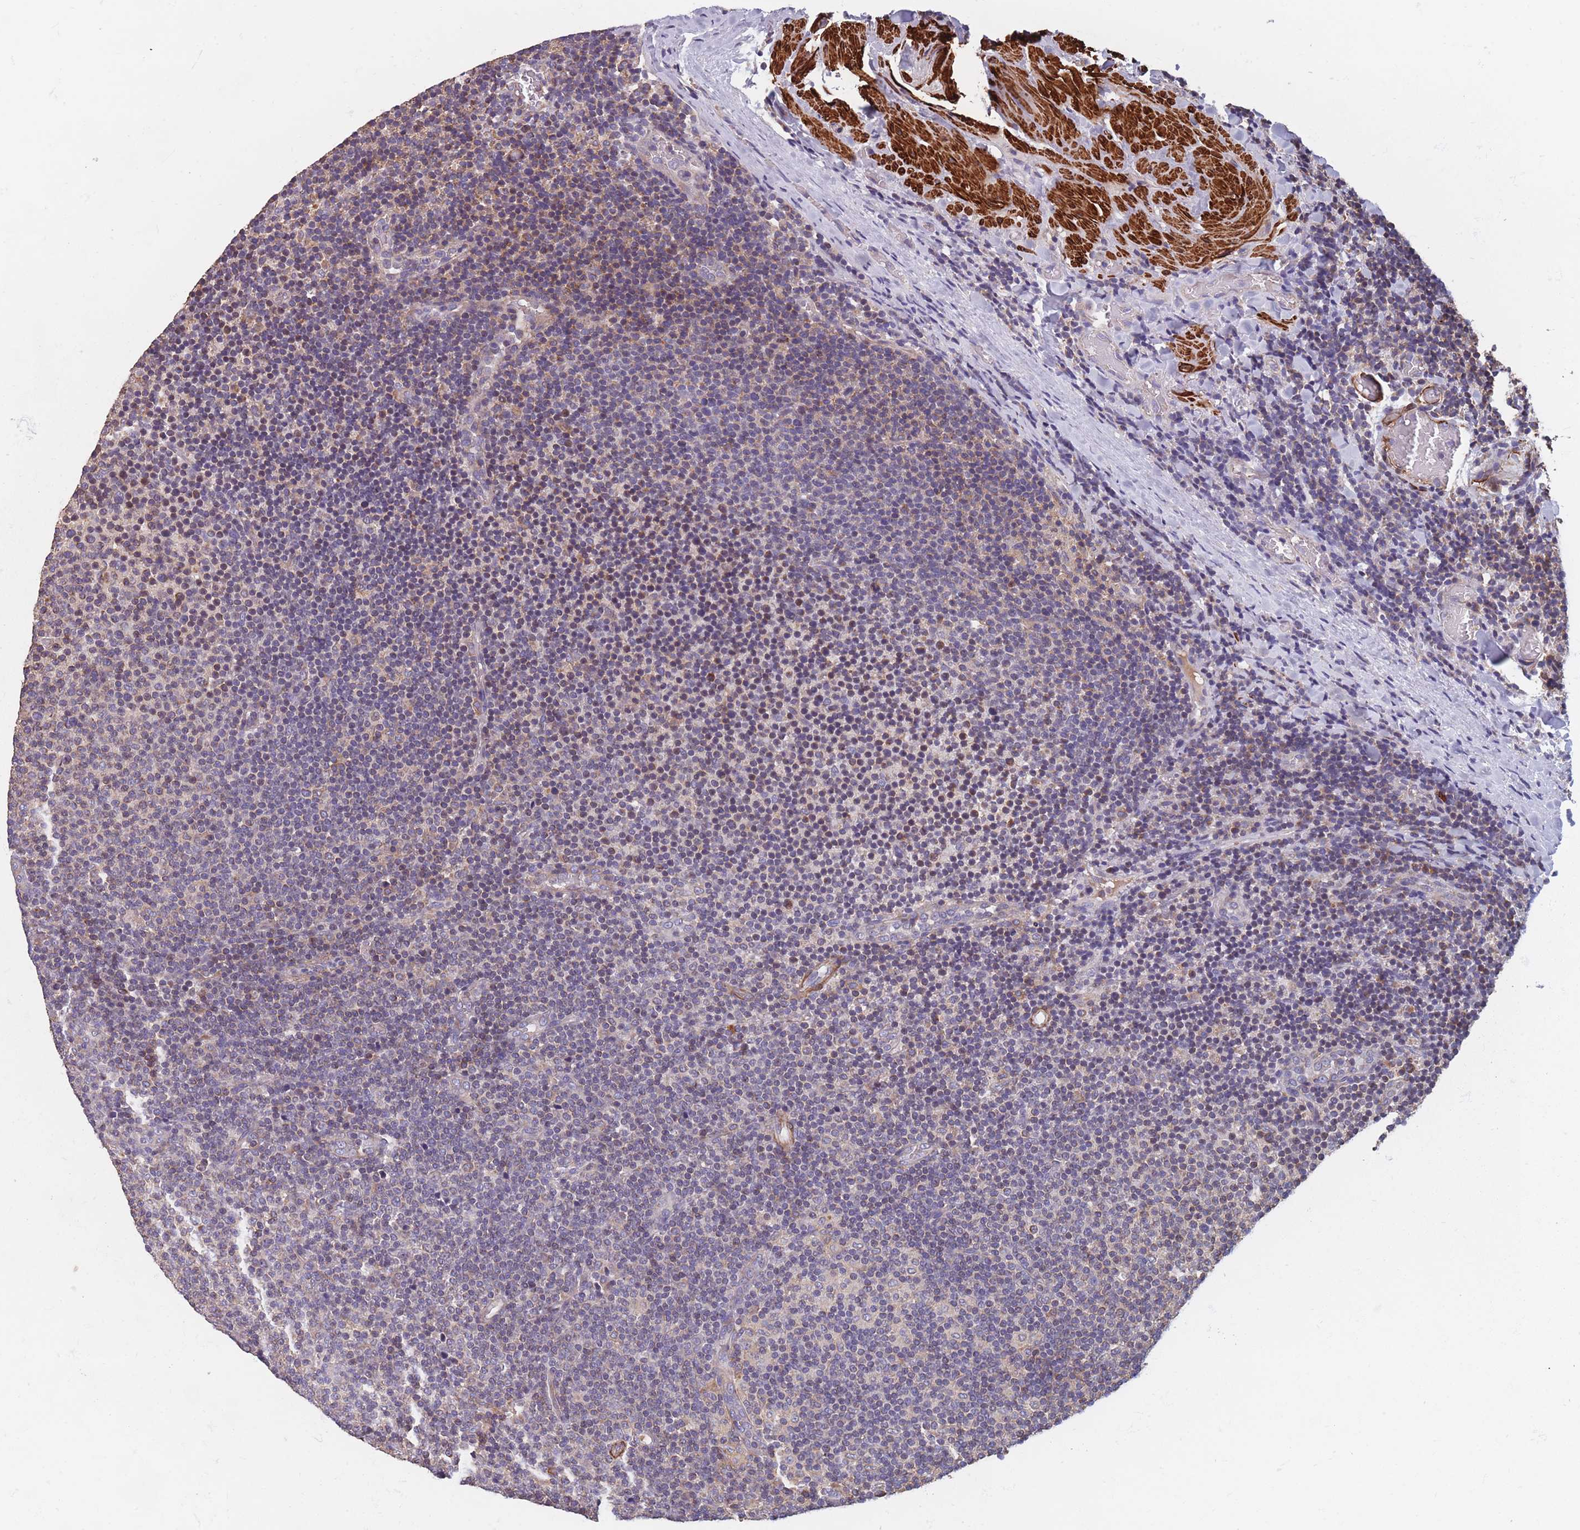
{"staining": {"intensity": "moderate", "quantity": "<25%", "location": "cytoplasmic/membranous"}, "tissue": "lymphoma", "cell_type": "Tumor cells", "image_type": "cancer", "snomed": [{"axis": "morphology", "description": "Malignant lymphoma, non-Hodgkin's type, Low grade"}, {"axis": "topography", "description": "Lymph node"}], "caption": "Lymphoma stained with IHC displays moderate cytoplasmic/membranous expression in about <25% of tumor cells.", "gene": "TOMM40L", "patient": {"sex": "male", "age": 66}}